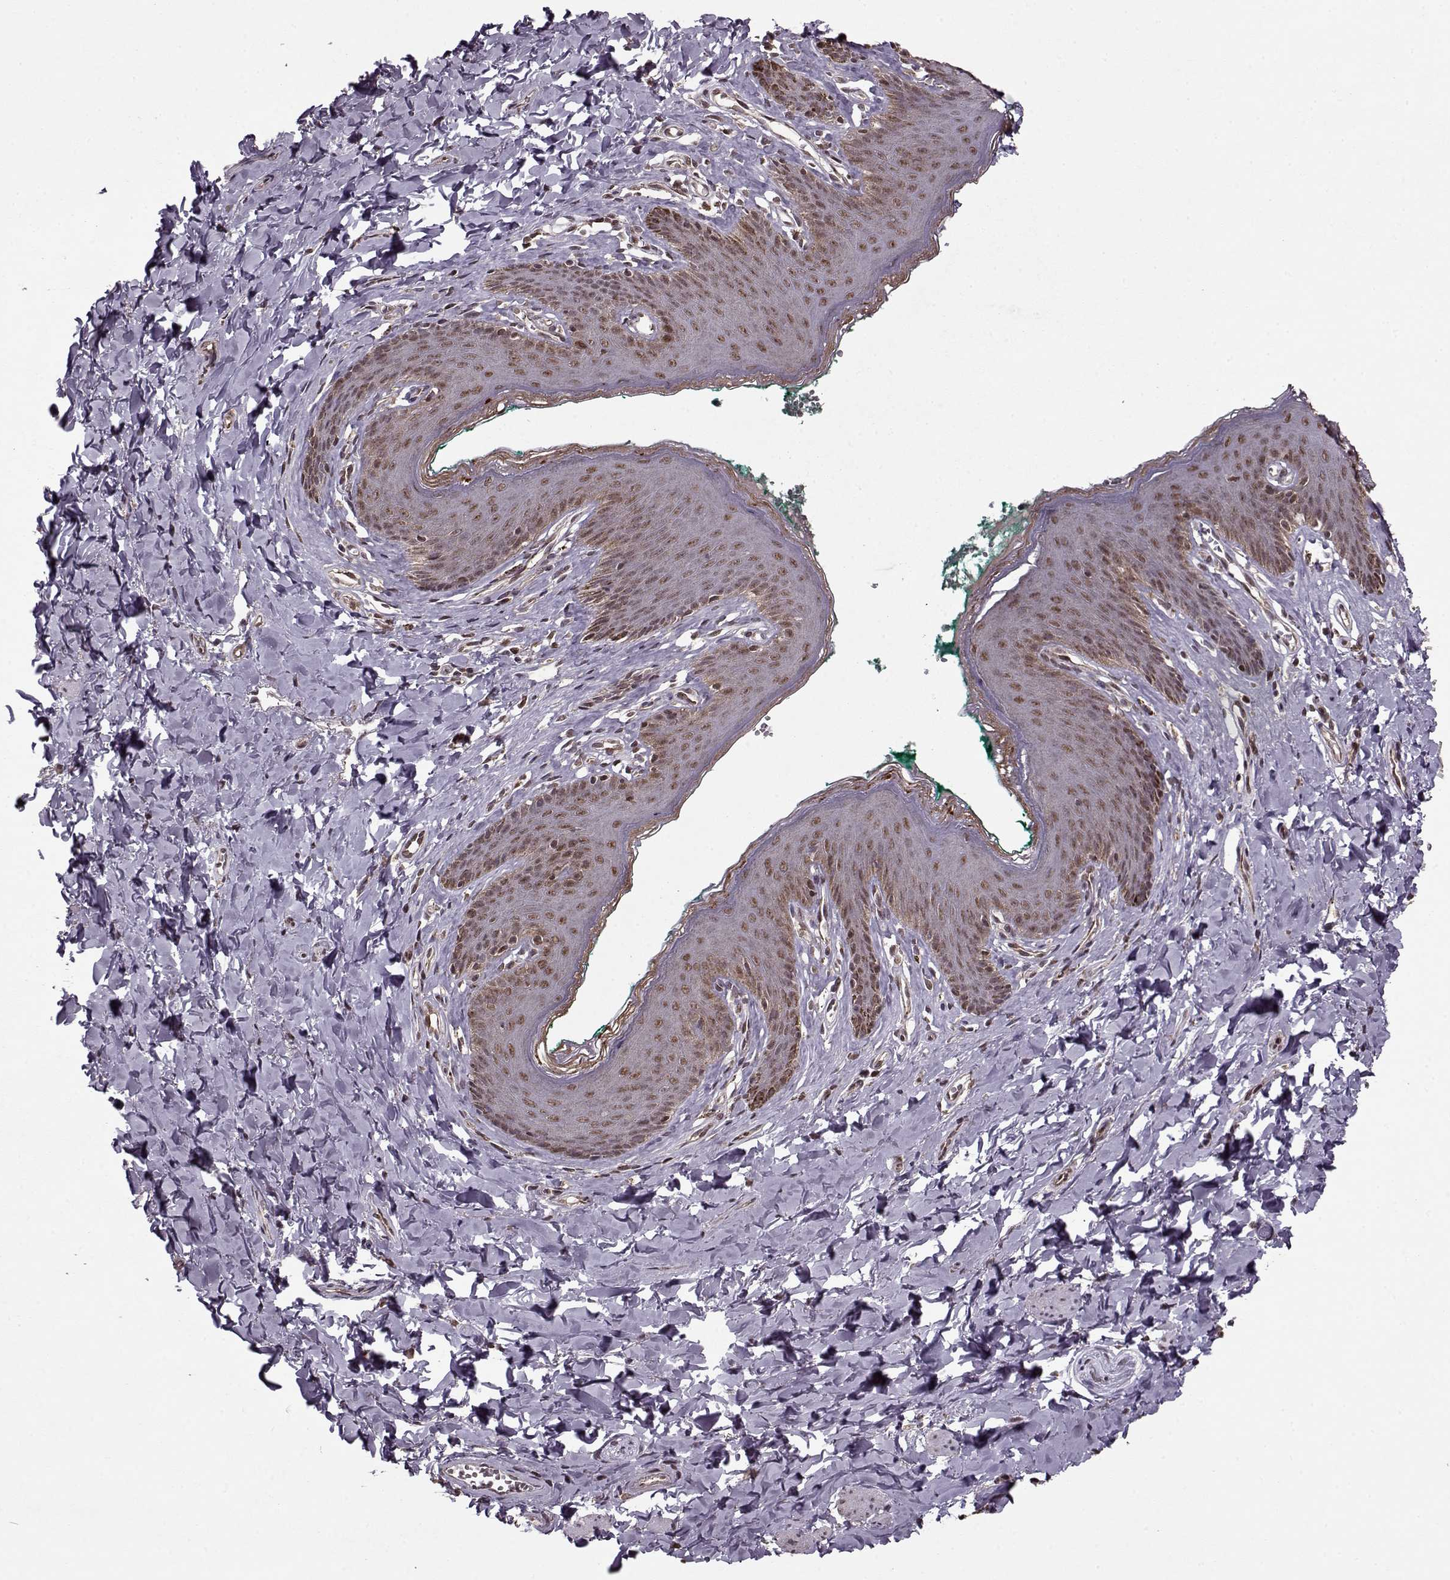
{"staining": {"intensity": "strong", "quantity": ">75%", "location": "nuclear"}, "tissue": "skin", "cell_type": "Epidermal cells", "image_type": "normal", "snomed": [{"axis": "morphology", "description": "Normal tissue, NOS"}, {"axis": "topography", "description": "Vulva"}], "caption": "Skin stained with DAB IHC displays high levels of strong nuclear staining in about >75% of epidermal cells.", "gene": "PSMA7", "patient": {"sex": "female", "age": 66}}